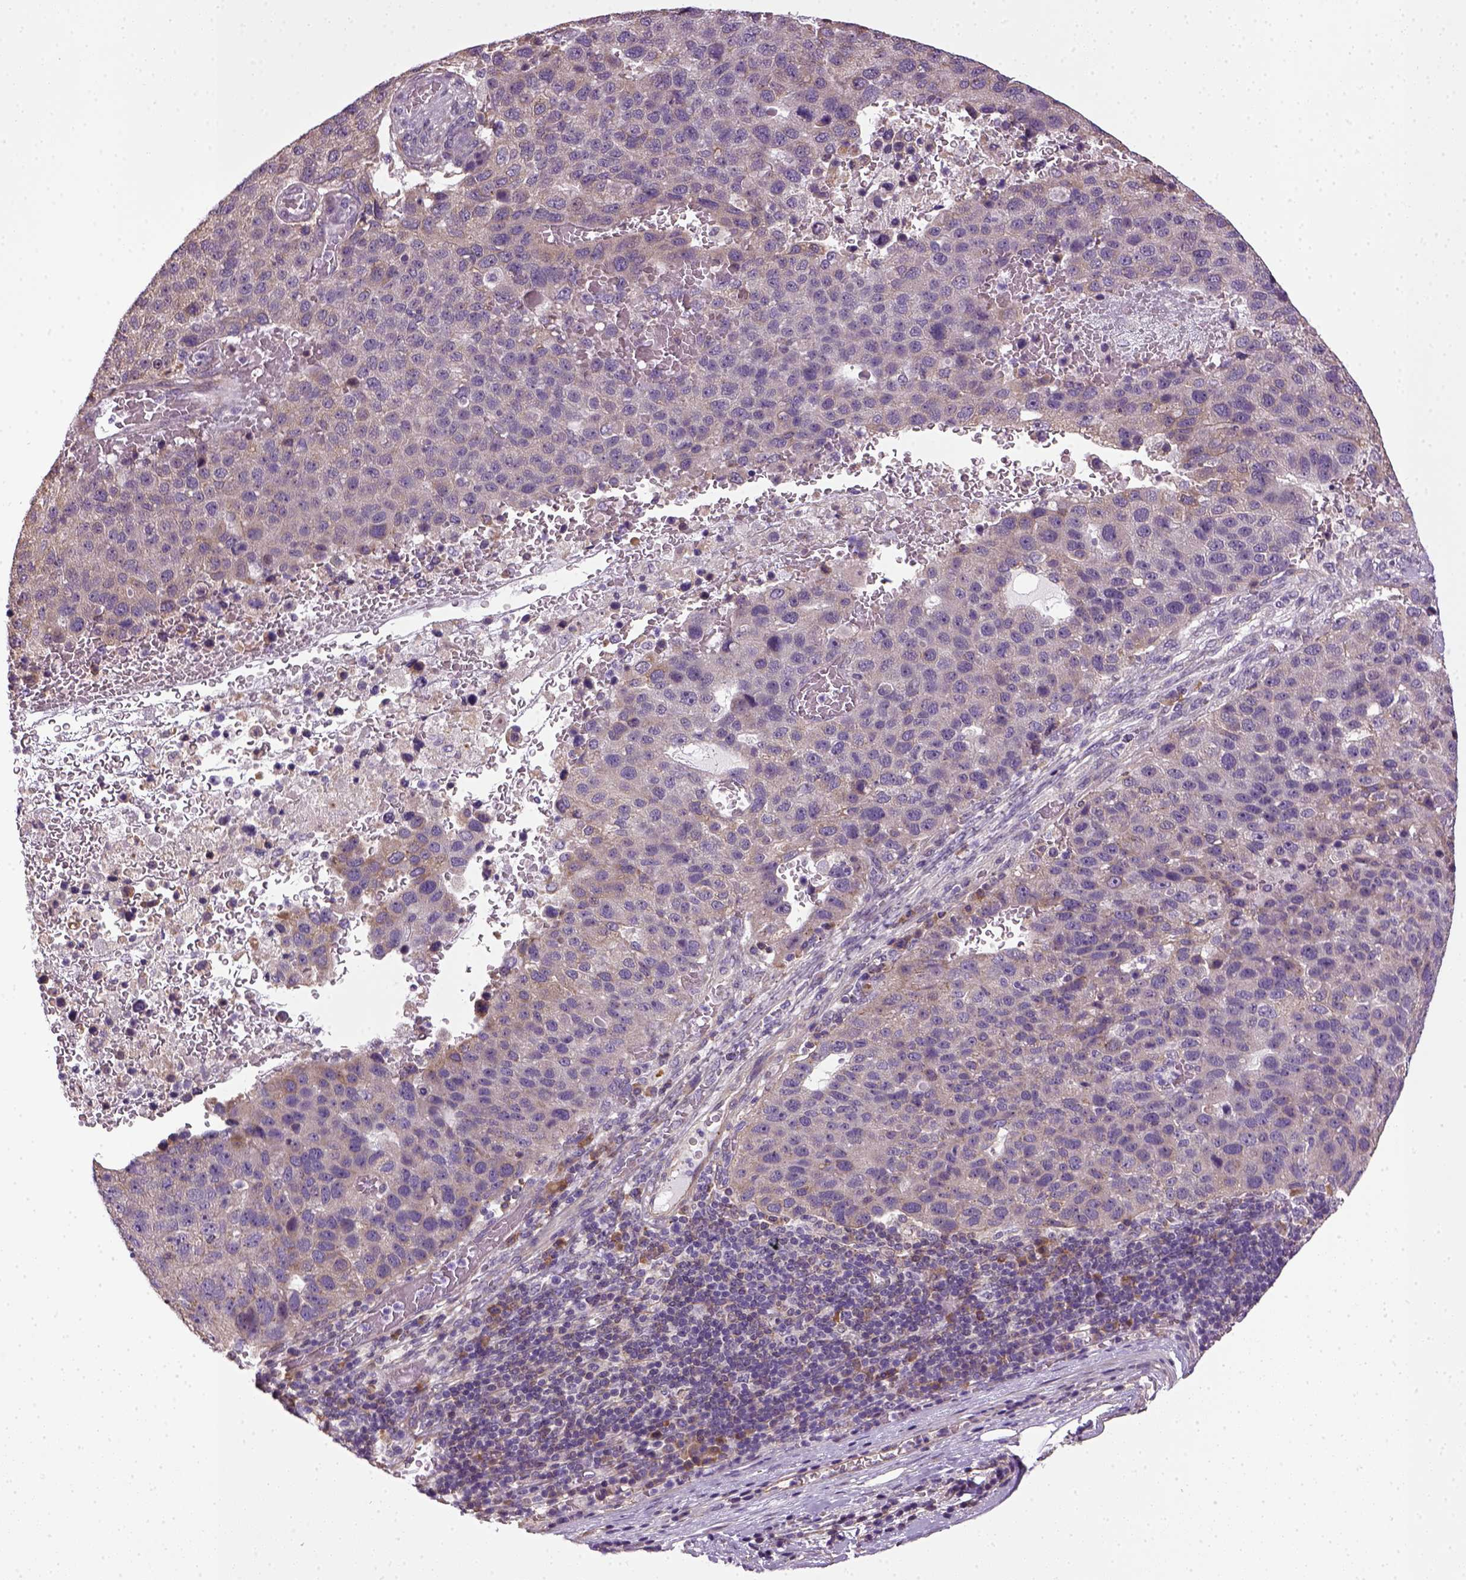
{"staining": {"intensity": "negative", "quantity": "none", "location": "none"}, "tissue": "pancreatic cancer", "cell_type": "Tumor cells", "image_type": "cancer", "snomed": [{"axis": "morphology", "description": "Adenocarcinoma, NOS"}, {"axis": "topography", "description": "Pancreas"}], "caption": "A photomicrograph of pancreatic cancer stained for a protein shows no brown staining in tumor cells.", "gene": "TPRG1", "patient": {"sex": "female", "age": 61}}